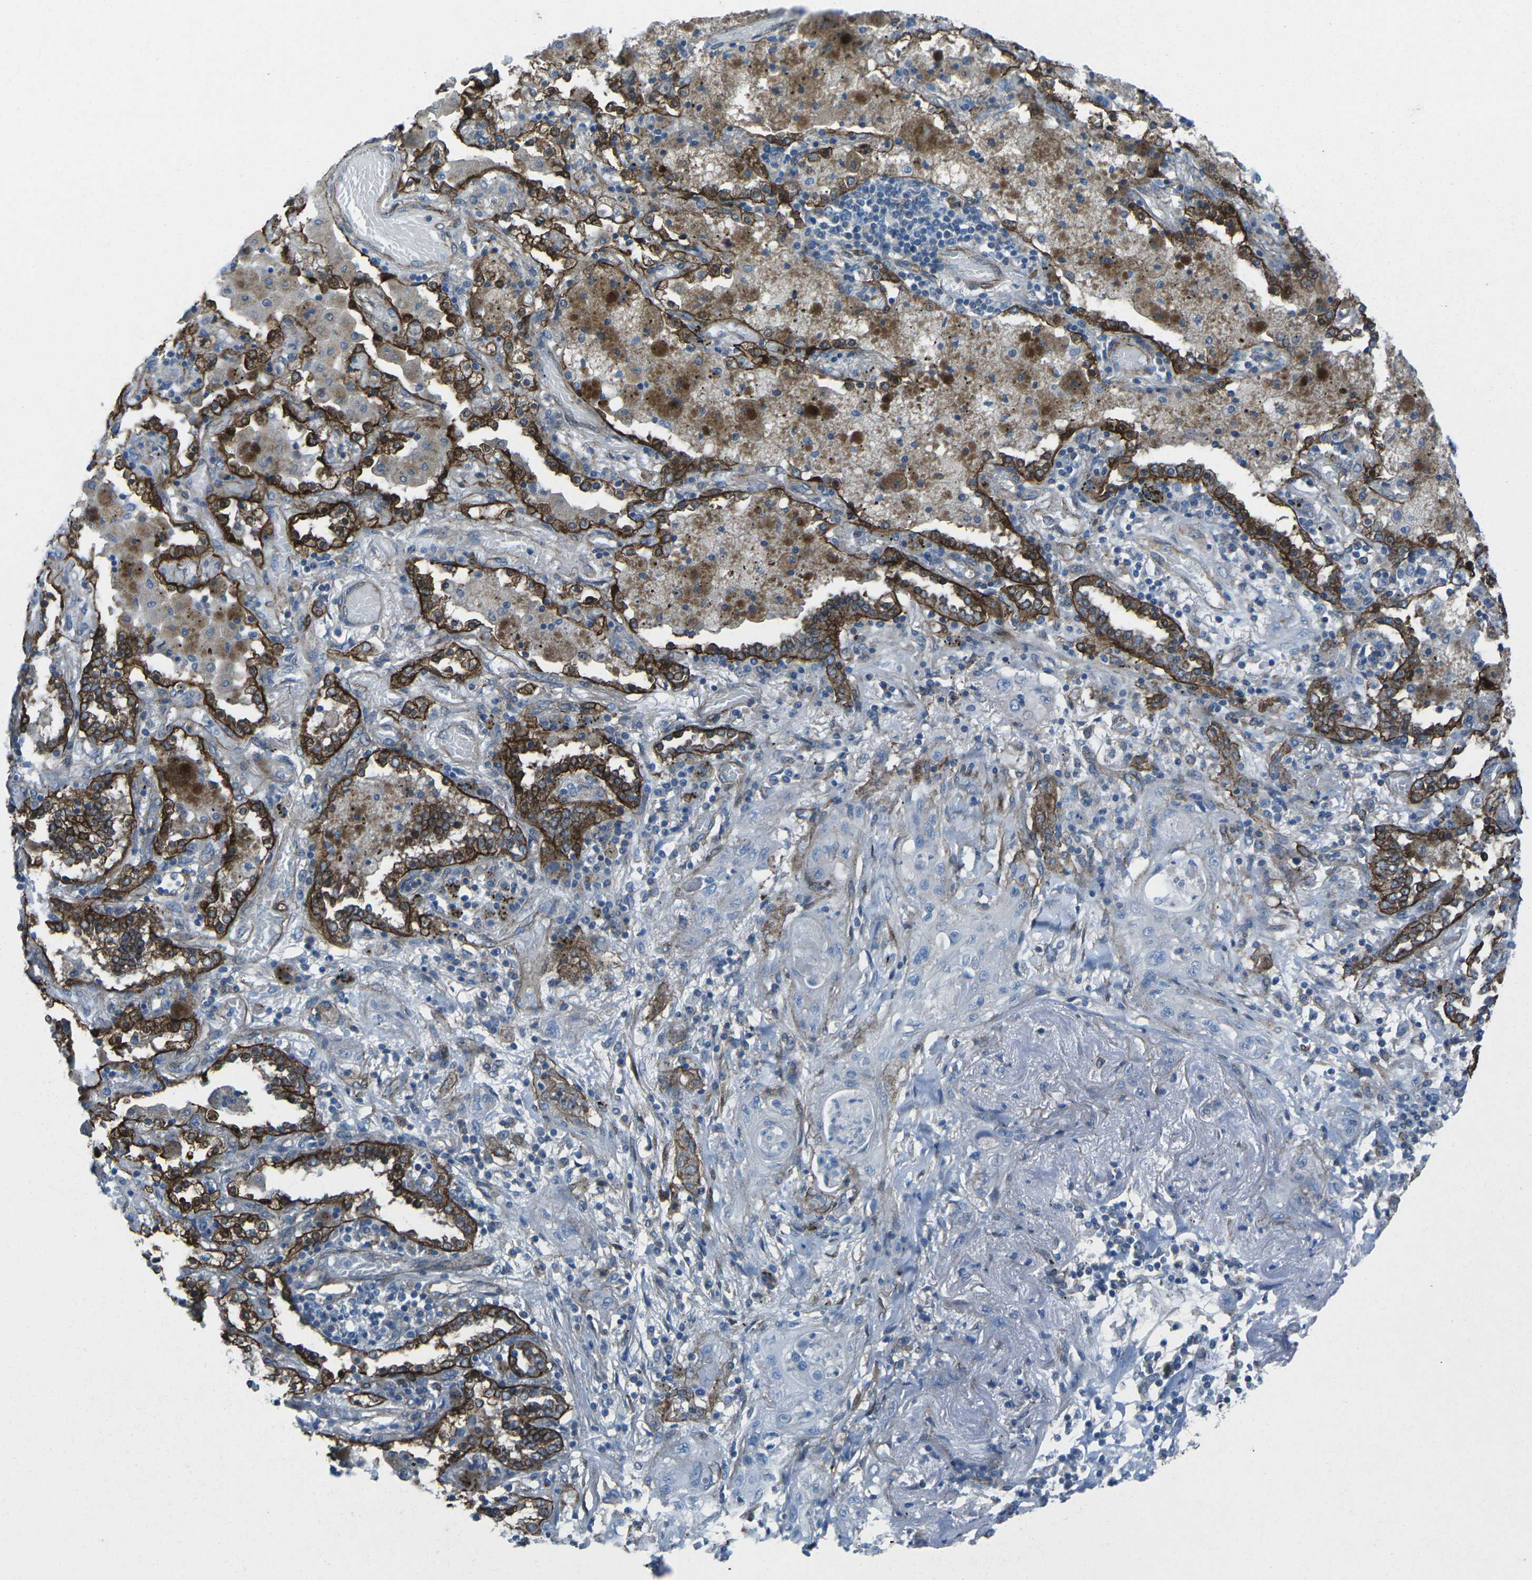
{"staining": {"intensity": "weak", "quantity": "<25%", "location": "cytoplasmic/membranous"}, "tissue": "lung cancer", "cell_type": "Tumor cells", "image_type": "cancer", "snomed": [{"axis": "morphology", "description": "Squamous cell carcinoma, NOS"}, {"axis": "topography", "description": "Lung"}], "caption": "A photomicrograph of lung cancer stained for a protein demonstrates no brown staining in tumor cells. (DAB (3,3'-diaminobenzidine) immunohistochemistry (IHC) visualized using brightfield microscopy, high magnification).", "gene": "UTRN", "patient": {"sex": "female", "age": 47}}